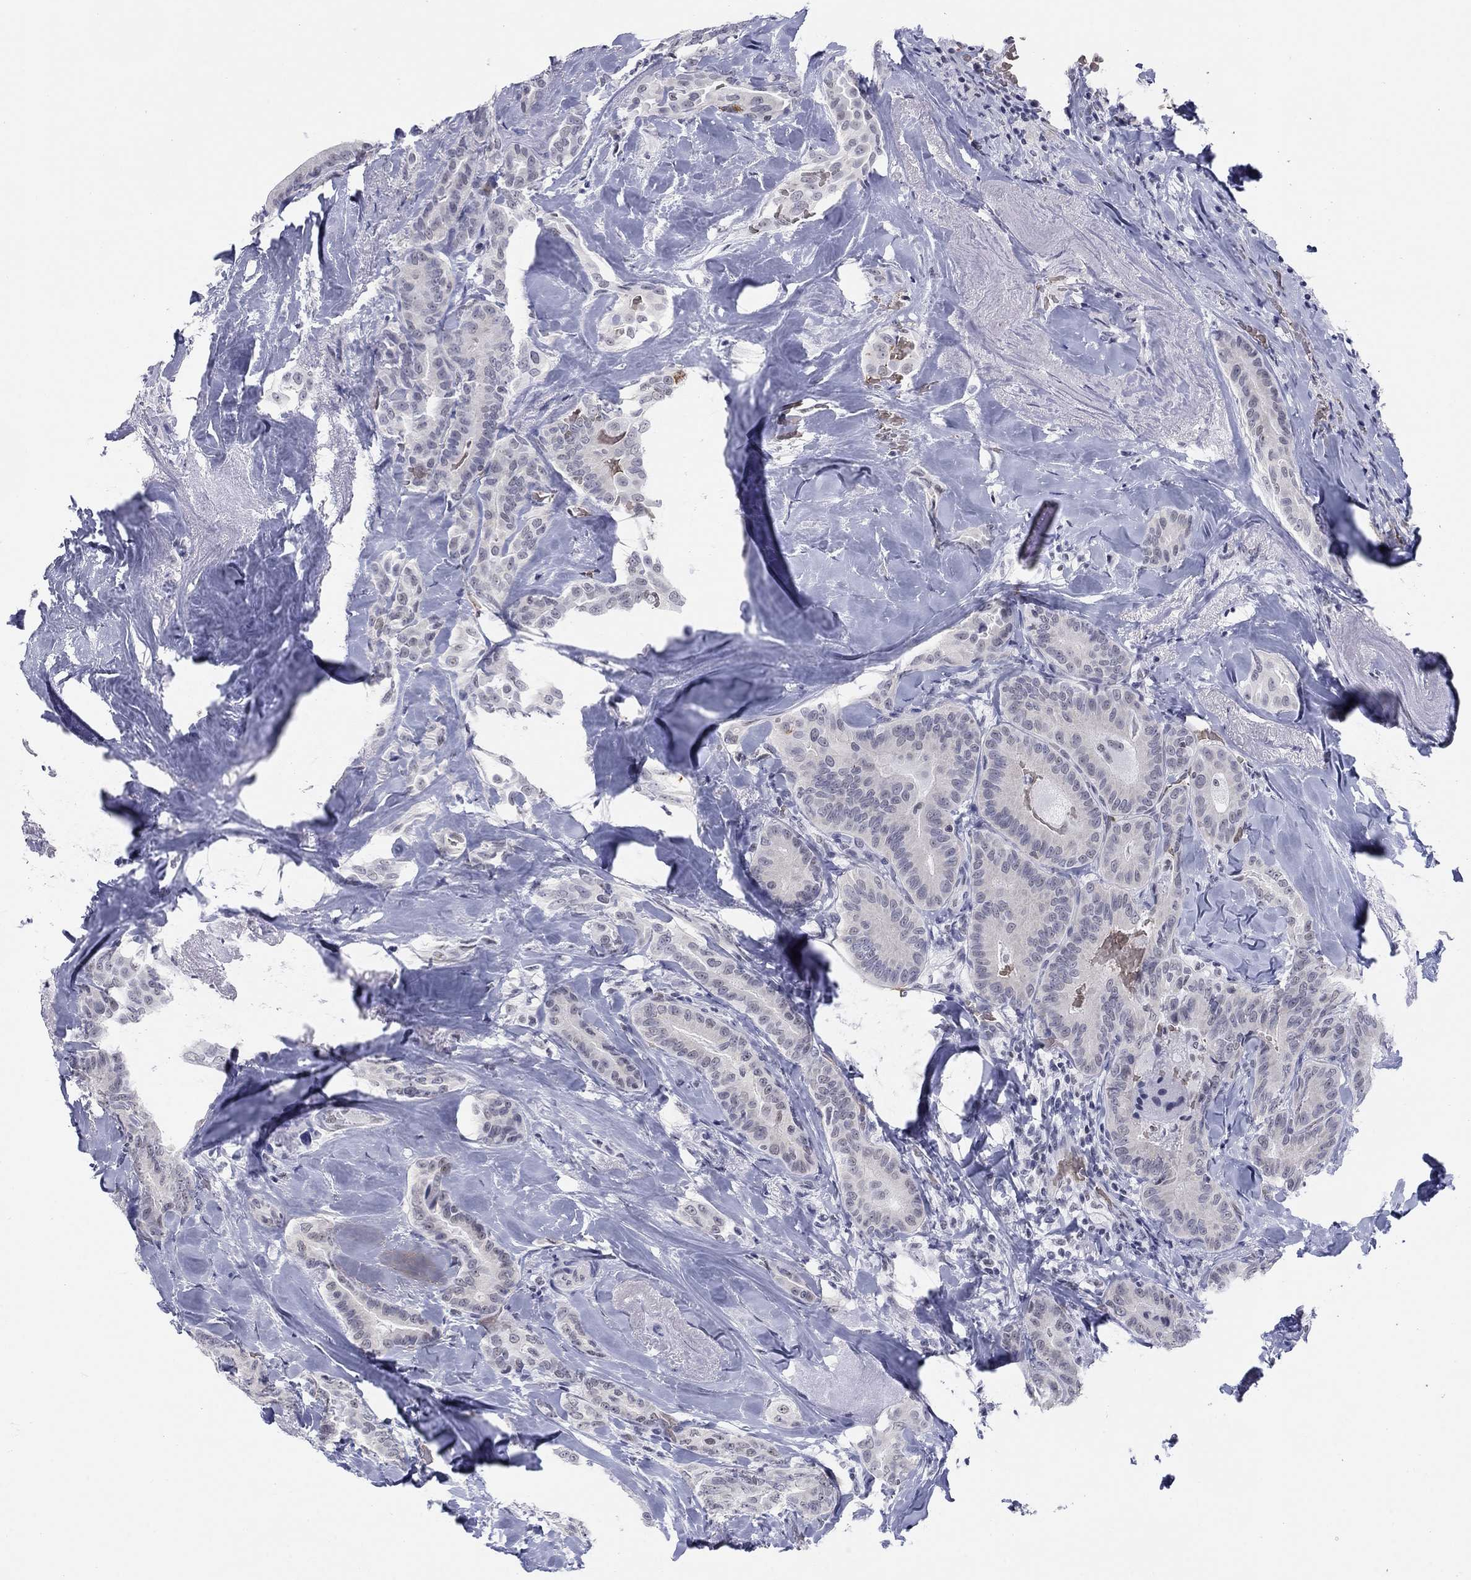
{"staining": {"intensity": "negative", "quantity": "none", "location": "none"}, "tissue": "thyroid cancer", "cell_type": "Tumor cells", "image_type": "cancer", "snomed": [{"axis": "morphology", "description": "Papillary adenocarcinoma, NOS"}, {"axis": "topography", "description": "Thyroid gland"}], "caption": "This histopathology image is of thyroid papillary adenocarcinoma stained with IHC to label a protein in brown with the nuclei are counter-stained blue. There is no expression in tumor cells.", "gene": "DMTN", "patient": {"sex": "male", "age": 61}}